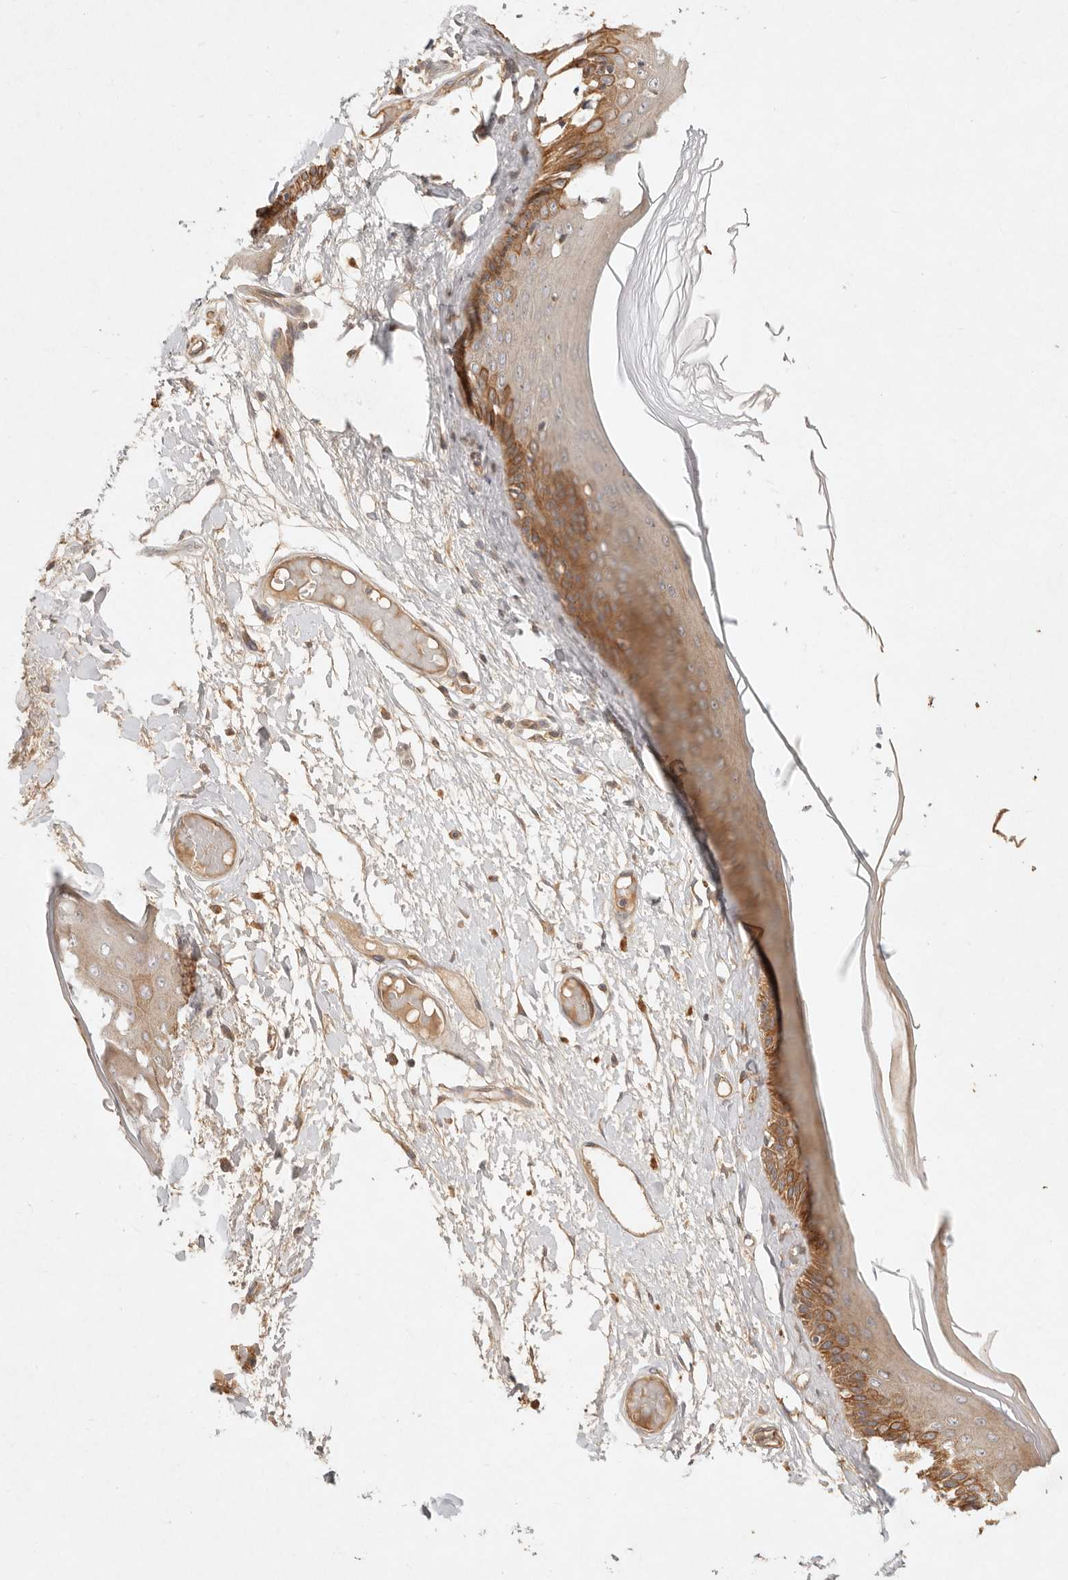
{"staining": {"intensity": "moderate", "quantity": ">75%", "location": "cytoplasmic/membranous"}, "tissue": "skin", "cell_type": "Epidermal cells", "image_type": "normal", "snomed": [{"axis": "morphology", "description": "Normal tissue, NOS"}, {"axis": "topography", "description": "Vulva"}], "caption": "Benign skin reveals moderate cytoplasmic/membranous positivity in approximately >75% of epidermal cells (brown staining indicates protein expression, while blue staining denotes nuclei)..", "gene": "HECTD3", "patient": {"sex": "female", "age": 73}}